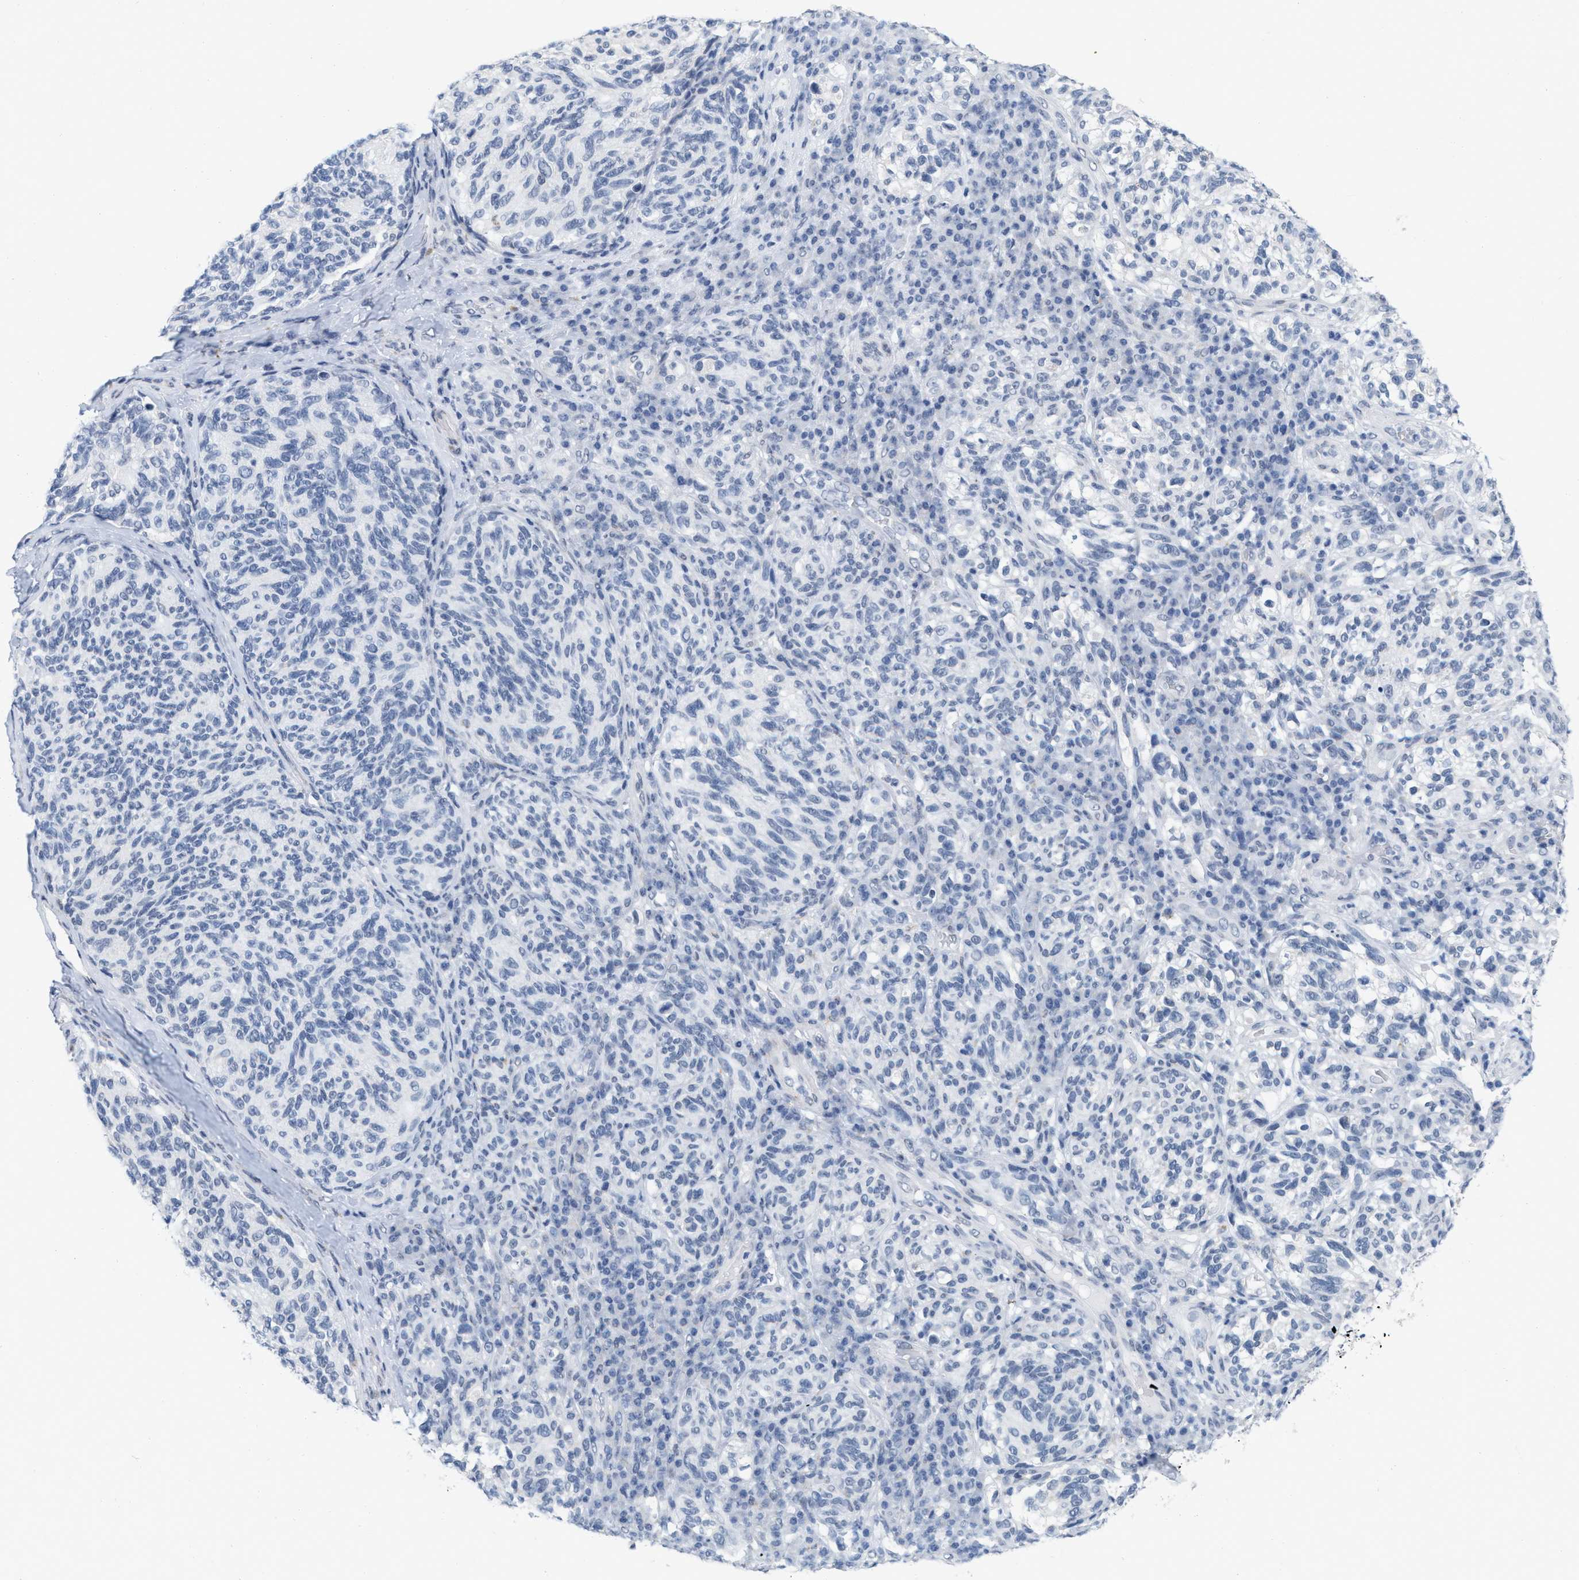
{"staining": {"intensity": "negative", "quantity": "none", "location": "none"}, "tissue": "melanoma", "cell_type": "Tumor cells", "image_type": "cancer", "snomed": [{"axis": "morphology", "description": "Malignant melanoma, NOS"}, {"axis": "topography", "description": "Skin"}], "caption": "Immunohistochemical staining of human malignant melanoma shows no significant positivity in tumor cells.", "gene": "XIRP1", "patient": {"sex": "female", "age": 73}}